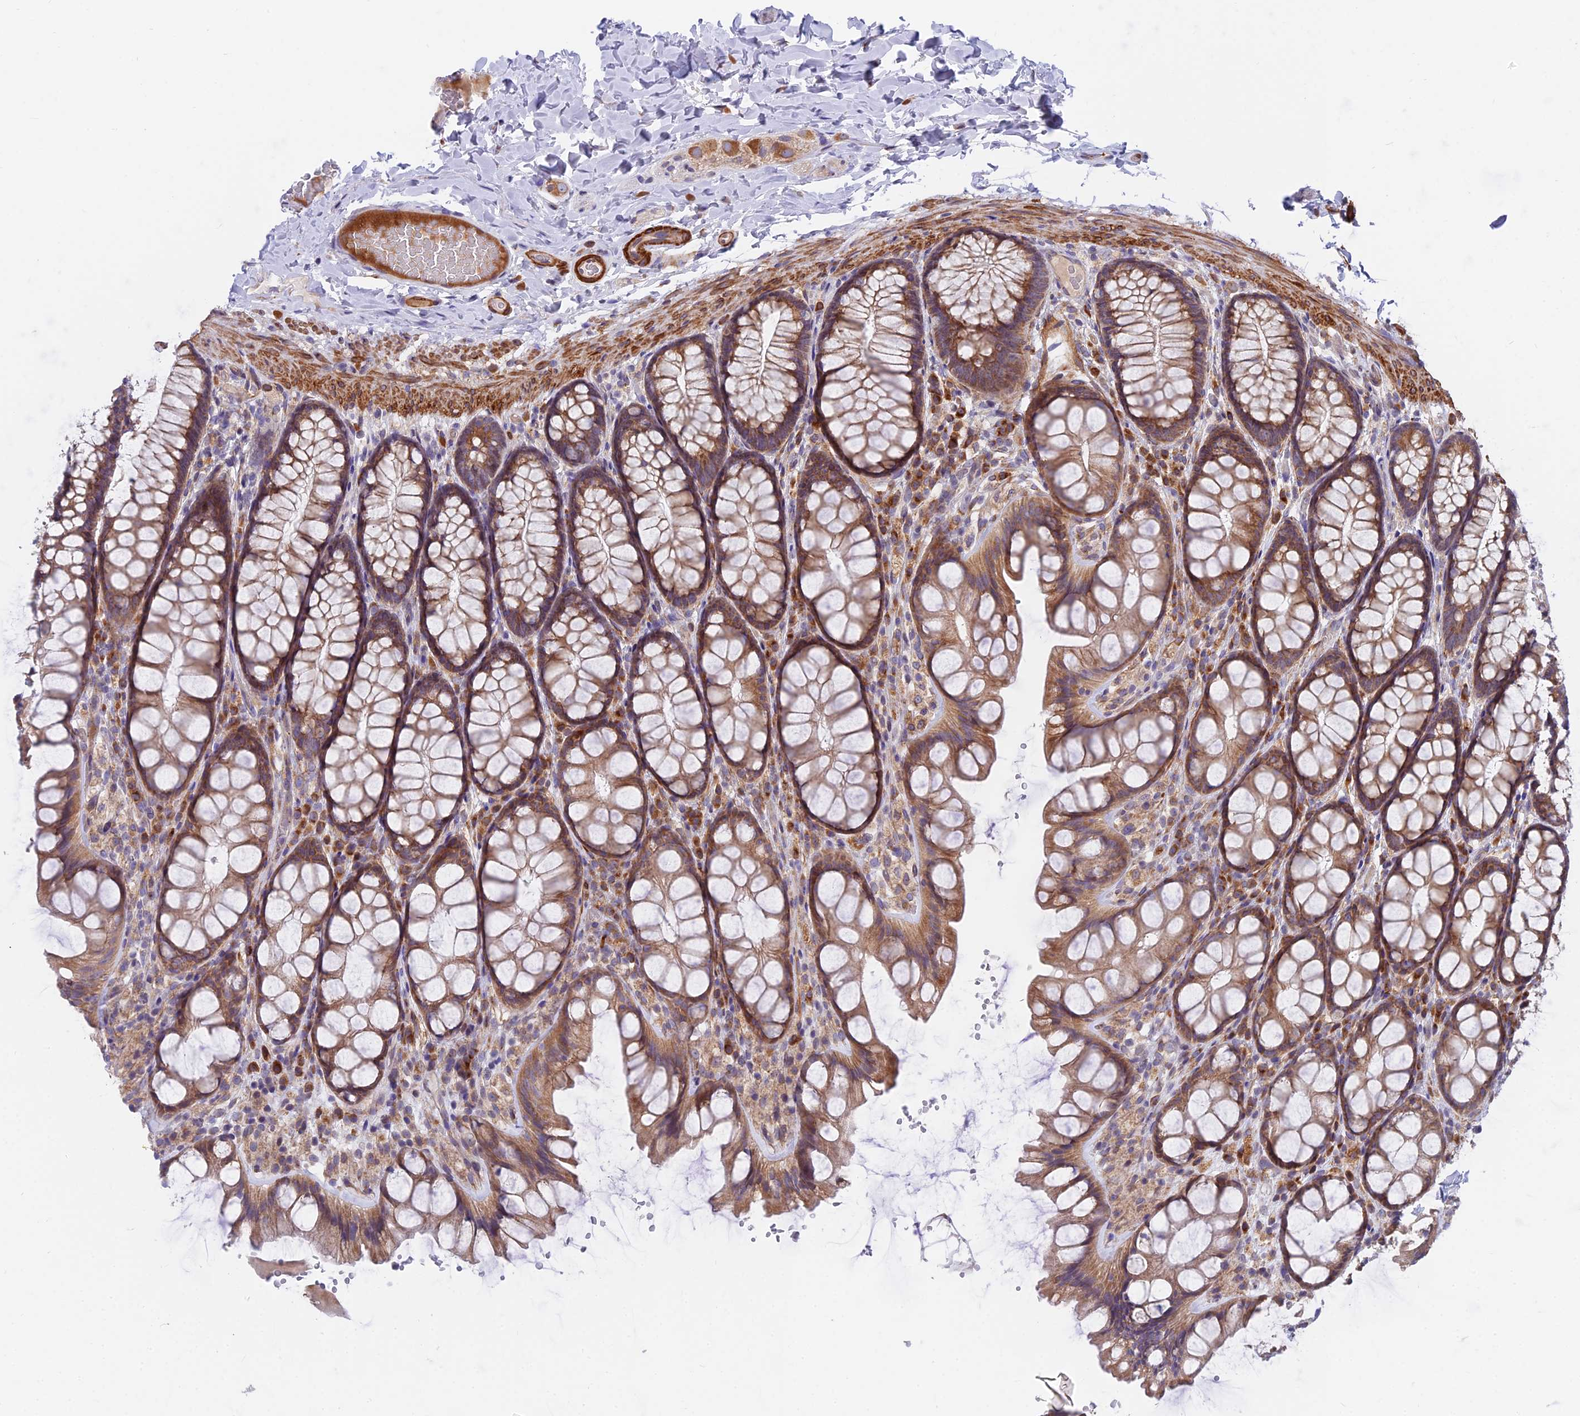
{"staining": {"intensity": "weak", "quantity": ">75%", "location": "cytoplasmic/membranous"}, "tissue": "colon", "cell_type": "Endothelial cells", "image_type": "normal", "snomed": [{"axis": "morphology", "description": "Normal tissue, NOS"}, {"axis": "topography", "description": "Colon"}], "caption": "This photomicrograph demonstrates immunohistochemistry (IHC) staining of benign colon, with low weak cytoplasmic/membranous staining in about >75% of endothelial cells.", "gene": "TBC1D20", "patient": {"sex": "male", "age": 47}}